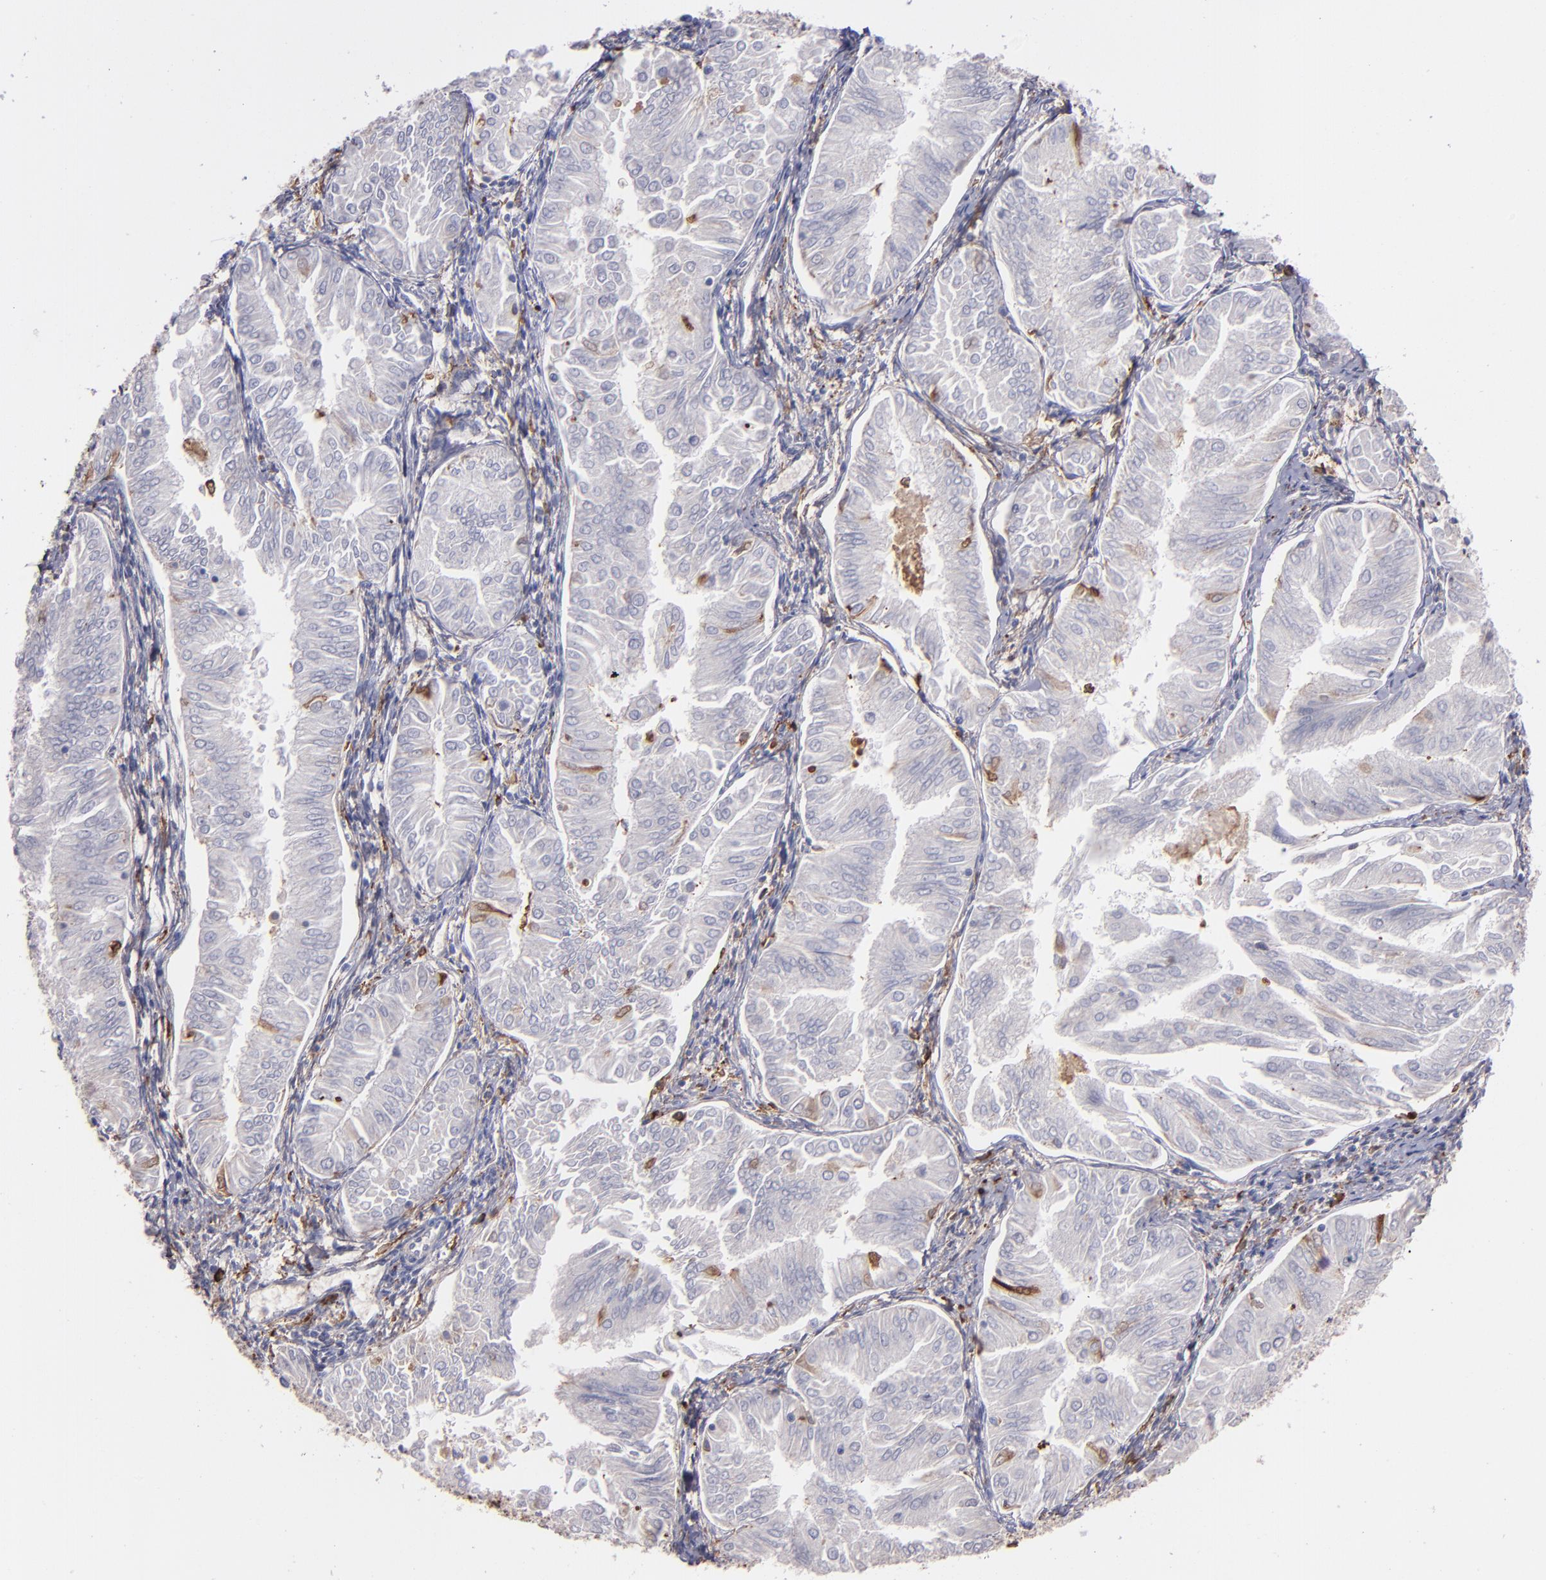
{"staining": {"intensity": "weak", "quantity": "<25%", "location": "cytoplasmic/membranous"}, "tissue": "endometrial cancer", "cell_type": "Tumor cells", "image_type": "cancer", "snomed": [{"axis": "morphology", "description": "Adenocarcinoma, NOS"}, {"axis": "topography", "description": "Endometrium"}], "caption": "Immunohistochemistry micrograph of neoplastic tissue: endometrial cancer (adenocarcinoma) stained with DAB (3,3'-diaminobenzidine) reveals no significant protein positivity in tumor cells.", "gene": "C1QA", "patient": {"sex": "female", "age": 53}}